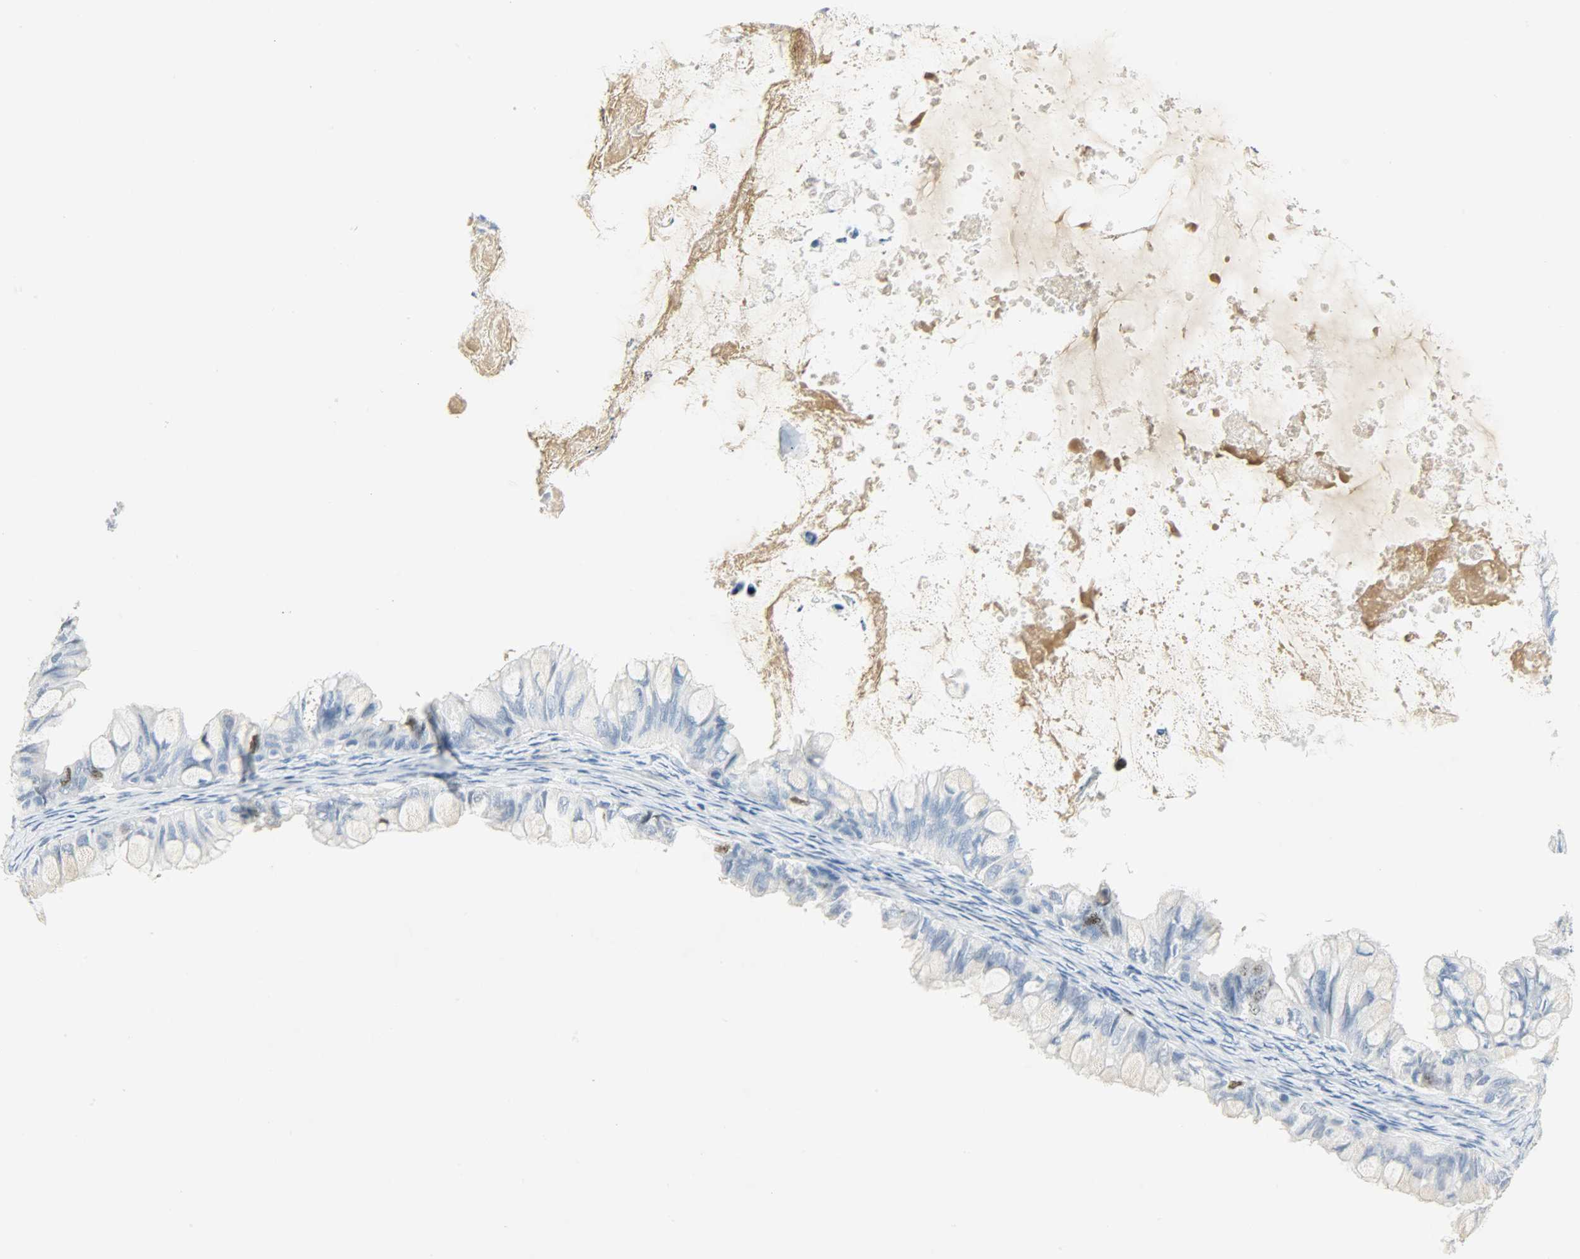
{"staining": {"intensity": "moderate", "quantity": "<25%", "location": "nuclear"}, "tissue": "ovarian cancer", "cell_type": "Tumor cells", "image_type": "cancer", "snomed": [{"axis": "morphology", "description": "Cystadenocarcinoma, mucinous, NOS"}, {"axis": "topography", "description": "Ovary"}], "caption": "IHC micrograph of human ovarian cancer stained for a protein (brown), which exhibits low levels of moderate nuclear staining in approximately <25% of tumor cells.", "gene": "HELLS", "patient": {"sex": "female", "age": 80}}